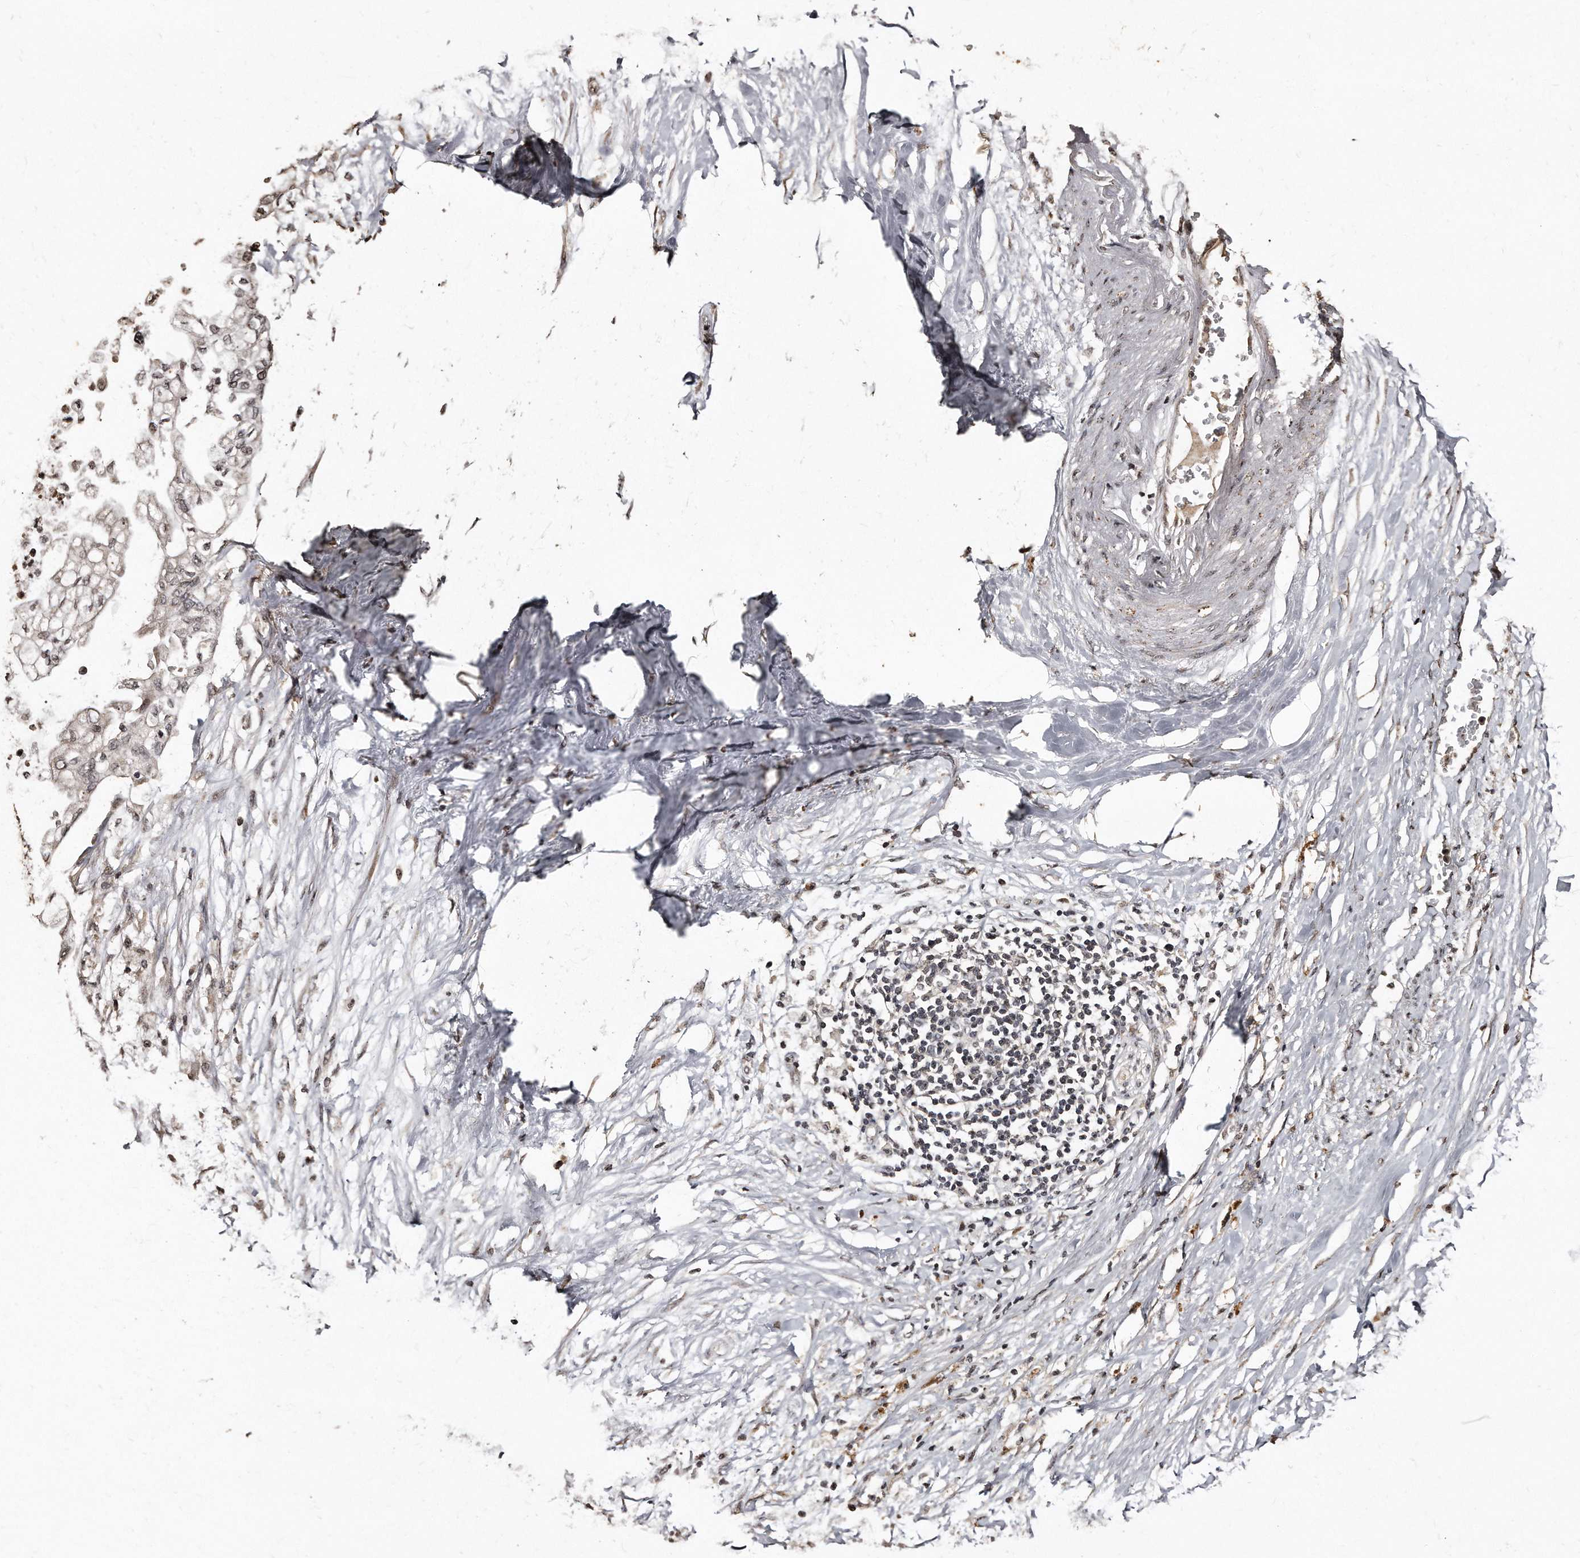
{"staining": {"intensity": "weak", "quantity": ">75%", "location": "cytoplasmic/membranous,nuclear"}, "tissue": "pancreatic cancer", "cell_type": "Tumor cells", "image_type": "cancer", "snomed": [{"axis": "morphology", "description": "Normal tissue, NOS"}, {"axis": "morphology", "description": "Adenocarcinoma, NOS"}, {"axis": "topography", "description": "Pancreas"}, {"axis": "topography", "description": "Duodenum"}], "caption": "Human pancreatic cancer stained with a protein marker exhibits weak staining in tumor cells.", "gene": "TSHR", "patient": {"sex": "female", "age": 60}}